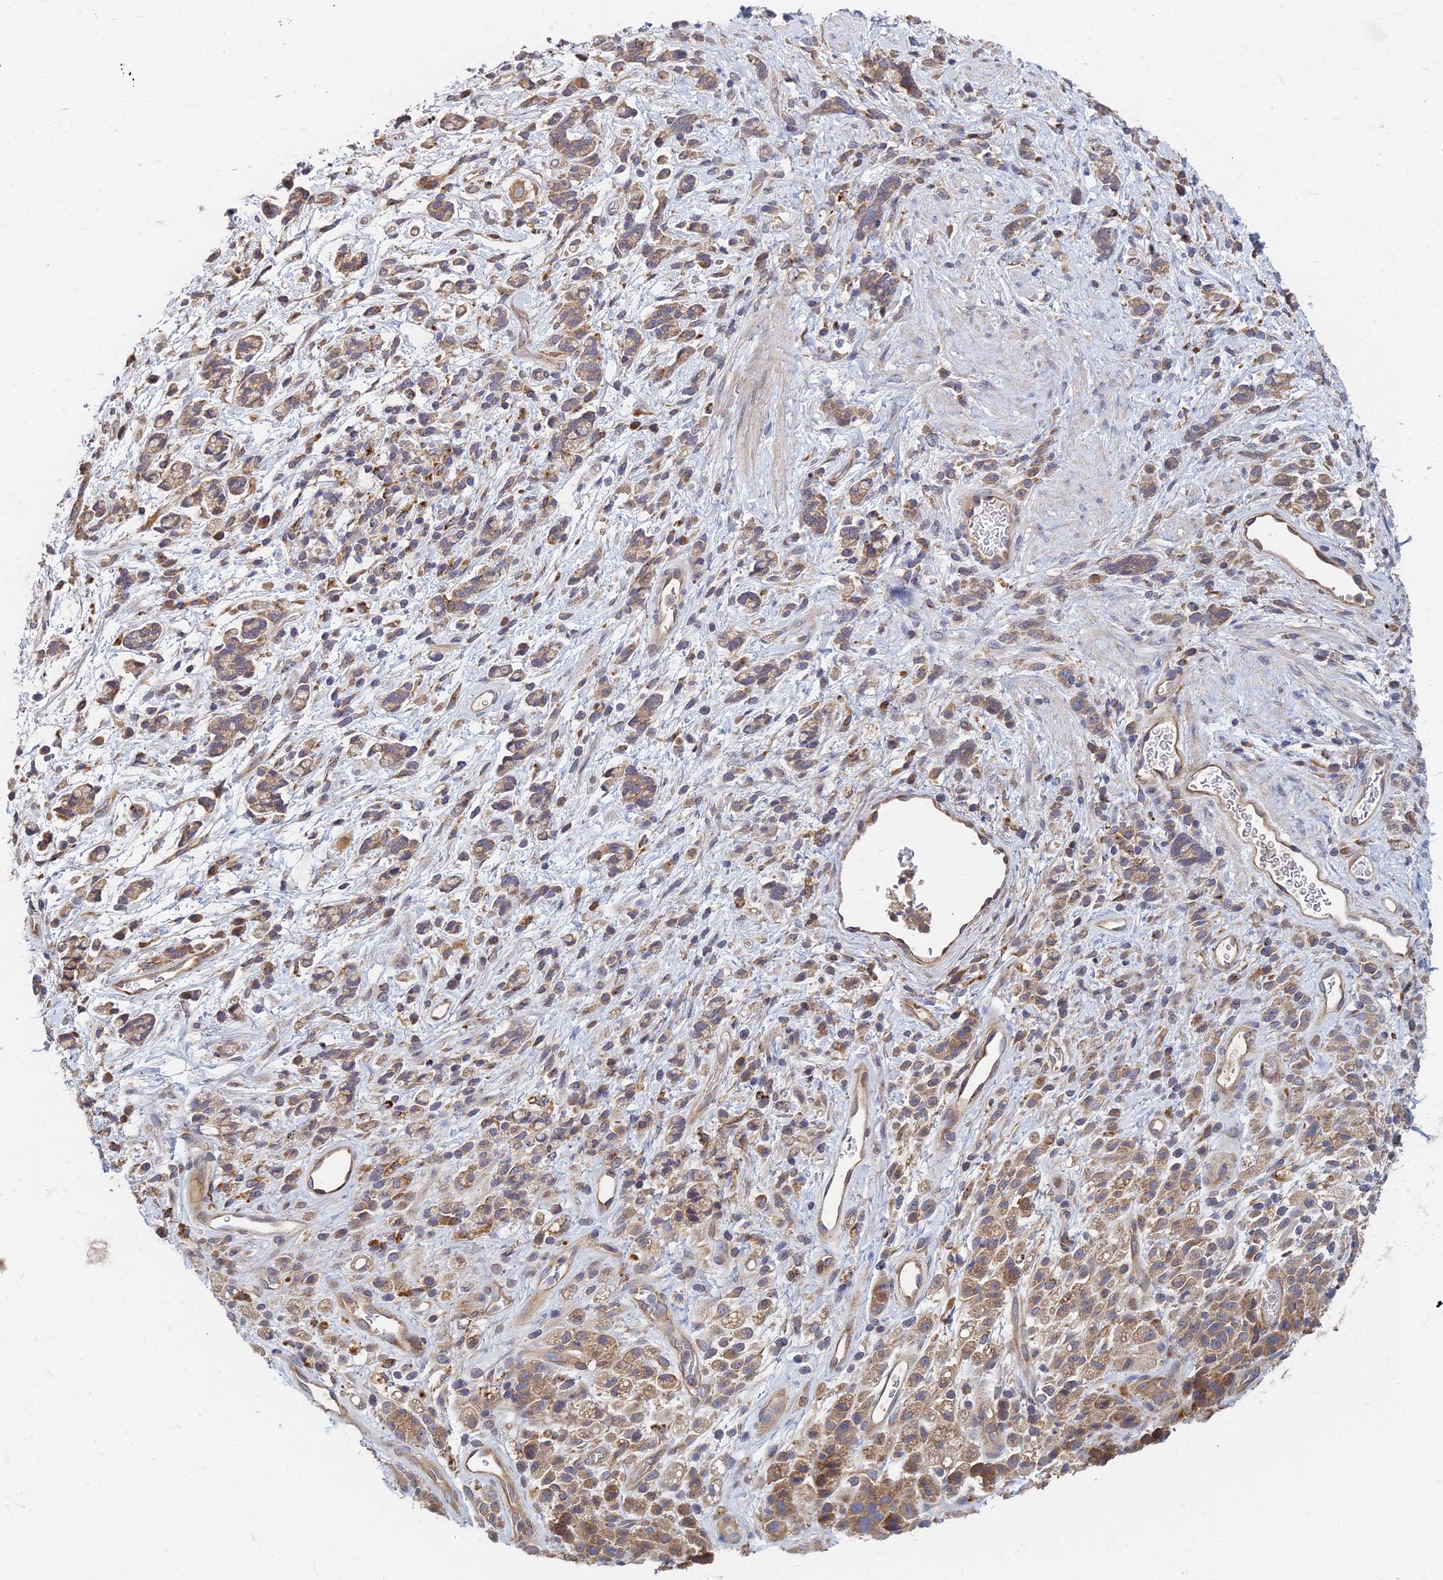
{"staining": {"intensity": "moderate", "quantity": ">75%", "location": "cytoplasmic/membranous"}, "tissue": "stomach cancer", "cell_type": "Tumor cells", "image_type": "cancer", "snomed": [{"axis": "morphology", "description": "Adenocarcinoma, NOS"}, {"axis": "topography", "description": "Stomach"}], "caption": "DAB immunohistochemical staining of stomach adenocarcinoma exhibits moderate cytoplasmic/membranous protein staining in approximately >75% of tumor cells.", "gene": "CCZ1", "patient": {"sex": "female", "age": 60}}